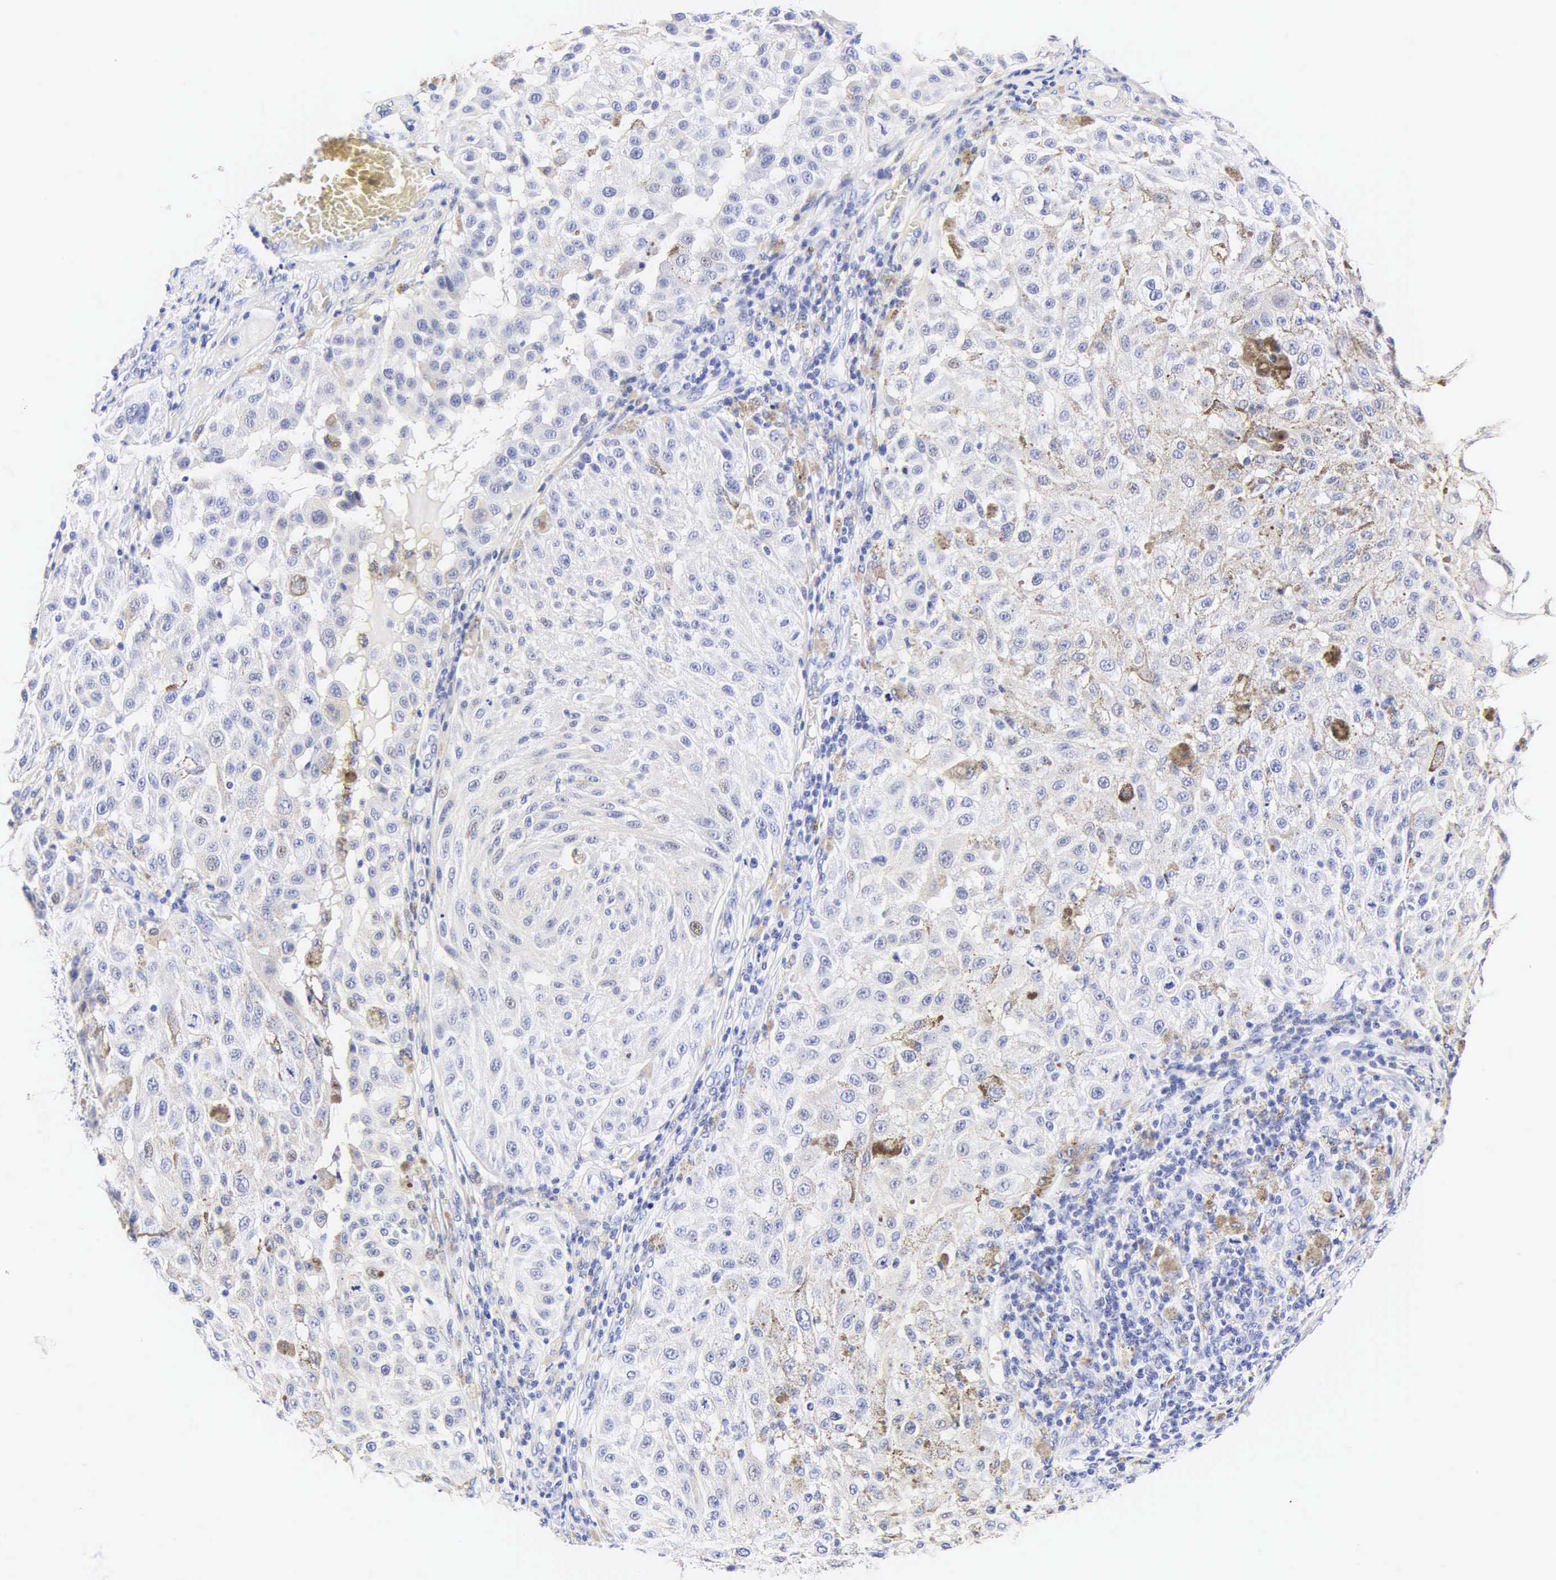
{"staining": {"intensity": "negative", "quantity": "none", "location": "none"}, "tissue": "melanoma", "cell_type": "Tumor cells", "image_type": "cancer", "snomed": [{"axis": "morphology", "description": "Malignant melanoma, NOS"}, {"axis": "topography", "description": "Skin"}], "caption": "This micrograph is of malignant melanoma stained with immunohistochemistry to label a protein in brown with the nuclei are counter-stained blue. There is no staining in tumor cells.", "gene": "CALD1", "patient": {"sex": "female", "age": 64}}